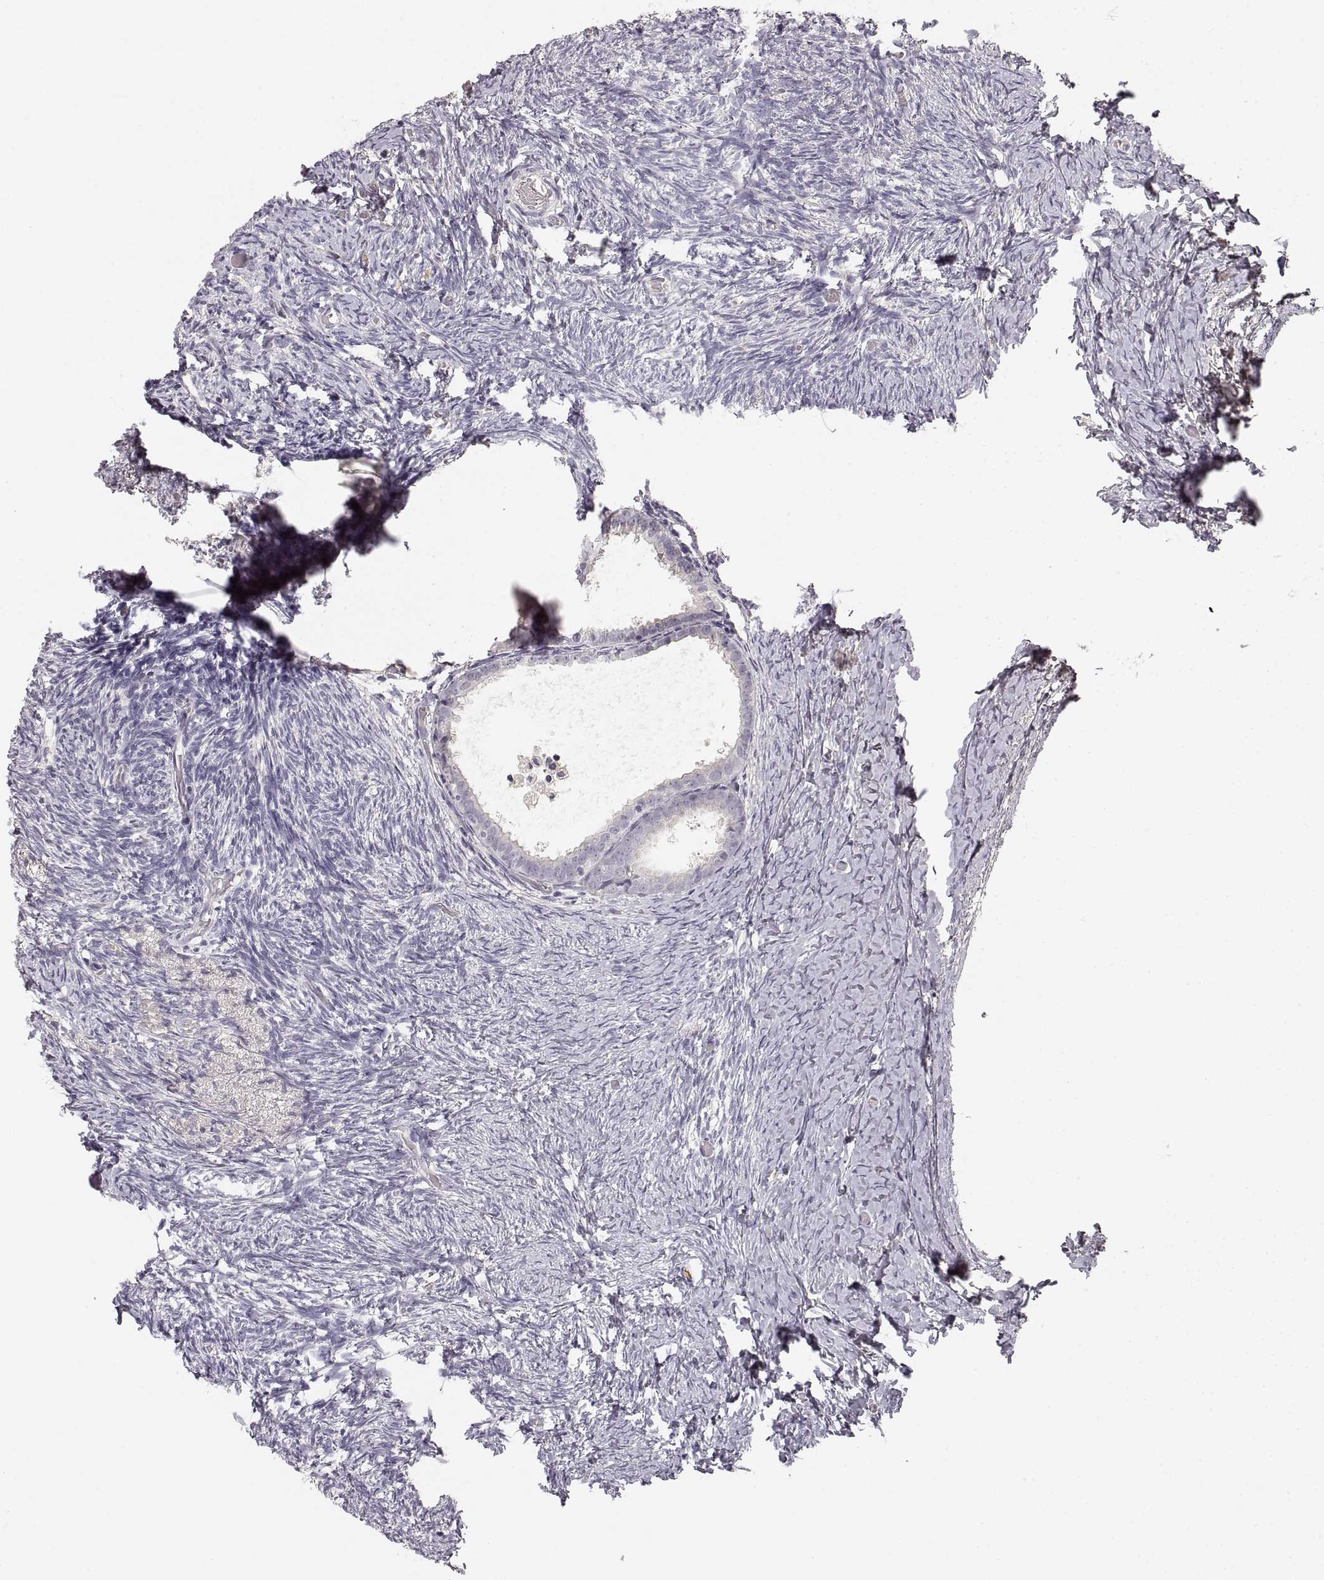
{"staining": {"intensity": "negative", "quantity": "none", "location": "none"}, "tissue": "ovary", "cell_type": "Follicle cells", "image_type": "normal", "snomed": [{"axis": "morphology", "description": "Normal tissue, NOS"}, {"axis": "topography", "description": "Ovary"}], "caption": "This is a histopathology image of IHC staining of unremarkable ovary, which shows no positivity in follicle cells. (Stains: DAB IHC with hematoxylin counter stain, Microscopy: brightfield microscopy at high magnification).", "gene": "RUNDC3A", "patient": {"sex": "female", "age": 39}}